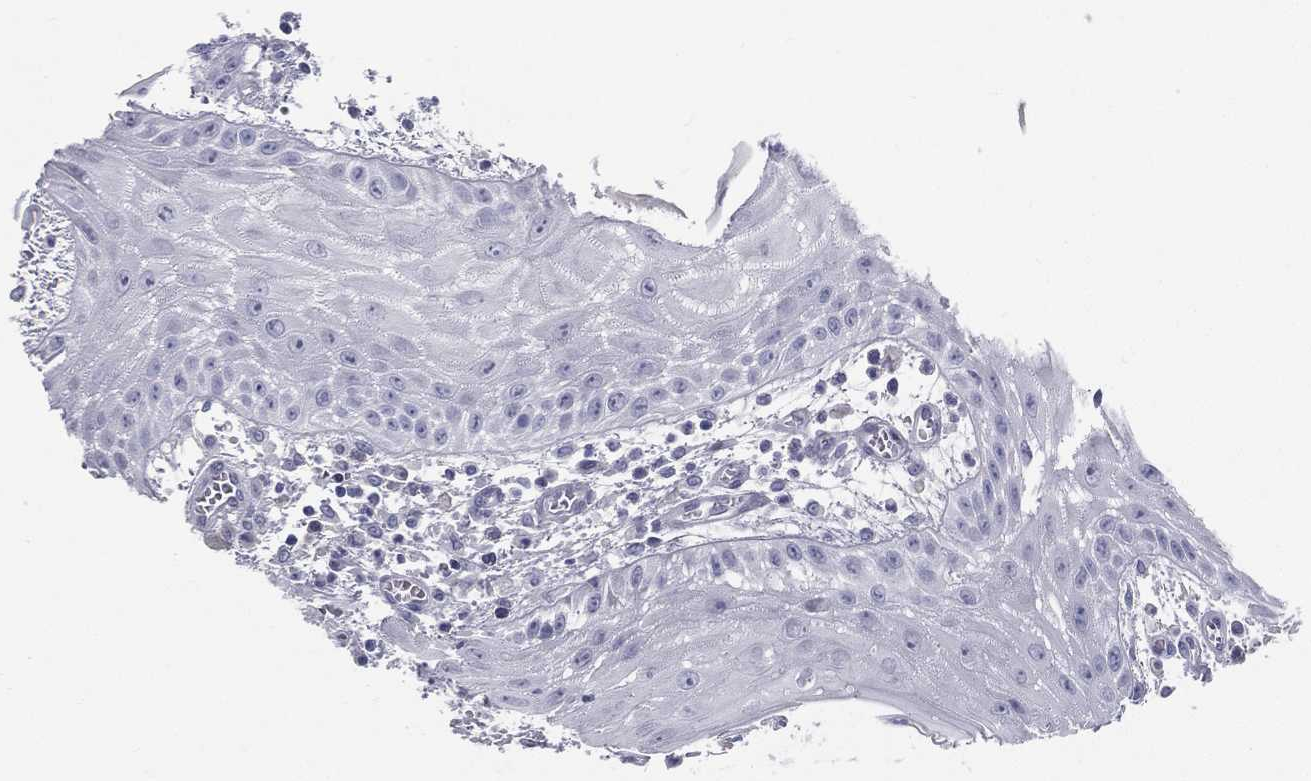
{"staining": {"intensity": "negative", "quantity": "none", "location": "none"}, "tissue": "head and neck cancer", "cell_type": "Tumor cells", "image_type": "cancer", "snomed": [{"axis": "morphology", "description": "Squamous cell carcinoma, NOS"}, {"axis": "topography", "description": "Oral tissue"}, {"axis": "topography", "description": "Head-Neck"}], "caption": "Protein analysis of head and neck cancer reveals no significant expression in tumor cells.", "gene": "SPPL2C", "patient": {"sex": "male", "age": 58}}